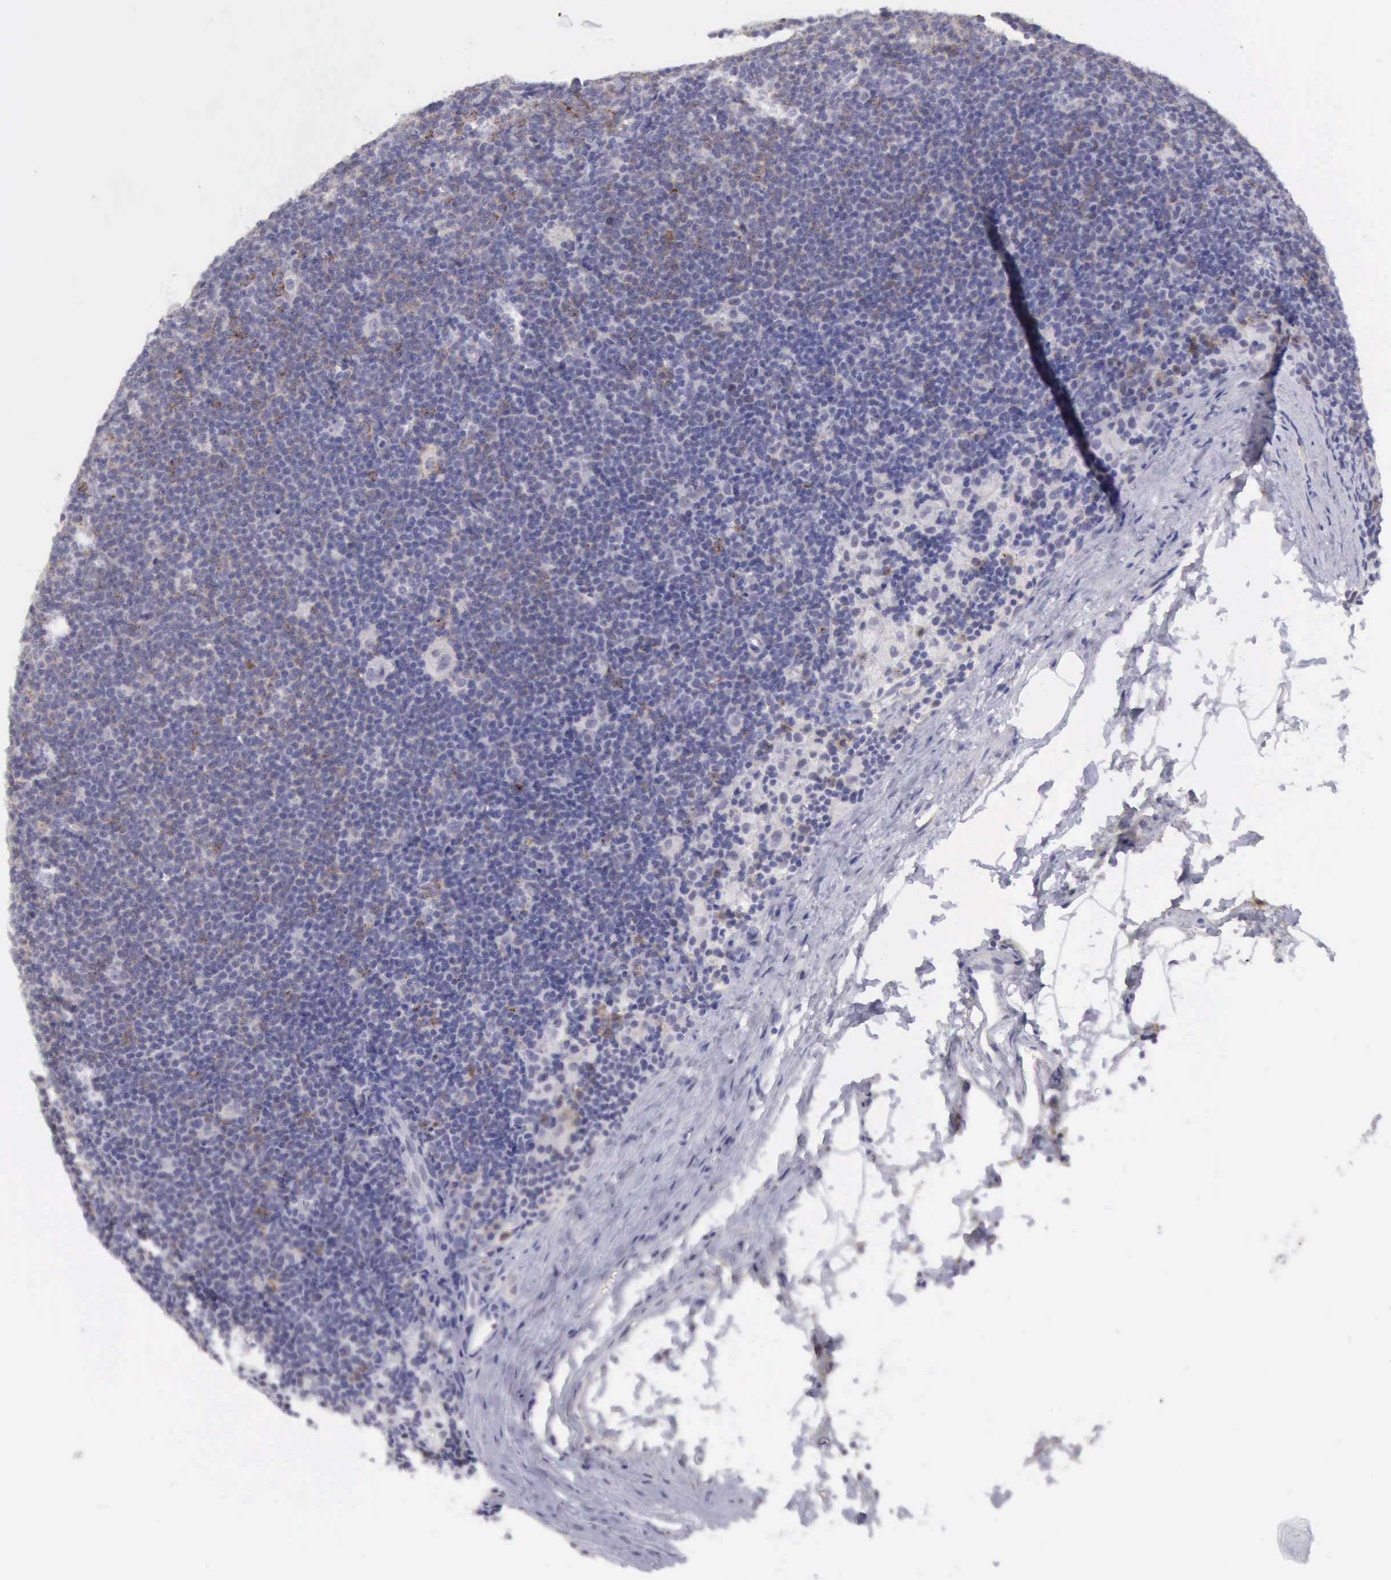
{"staining": {"intensity": "negative", "quantity": "none", "location": "none"}, "tissue": "lymphoma", "cell_type": "Tumor cells", "image_type": "cancer", "snomed": [{"axis": "morphology", "description": "Malignant lymphoma, non-Hodgkin's type, Low grade"}, {"axis": "topography", "description": "Lymph node"}], "caption": "Immunohistochemical staining of low-grade malignant lymphoma, non-Hodgkin's type displays no significant expression in tumor cells. (Brightfield microscopy of DAB IHC at high magnification).", "gene": "TFRC", "patient": {"sex": "male", "age": 65}}